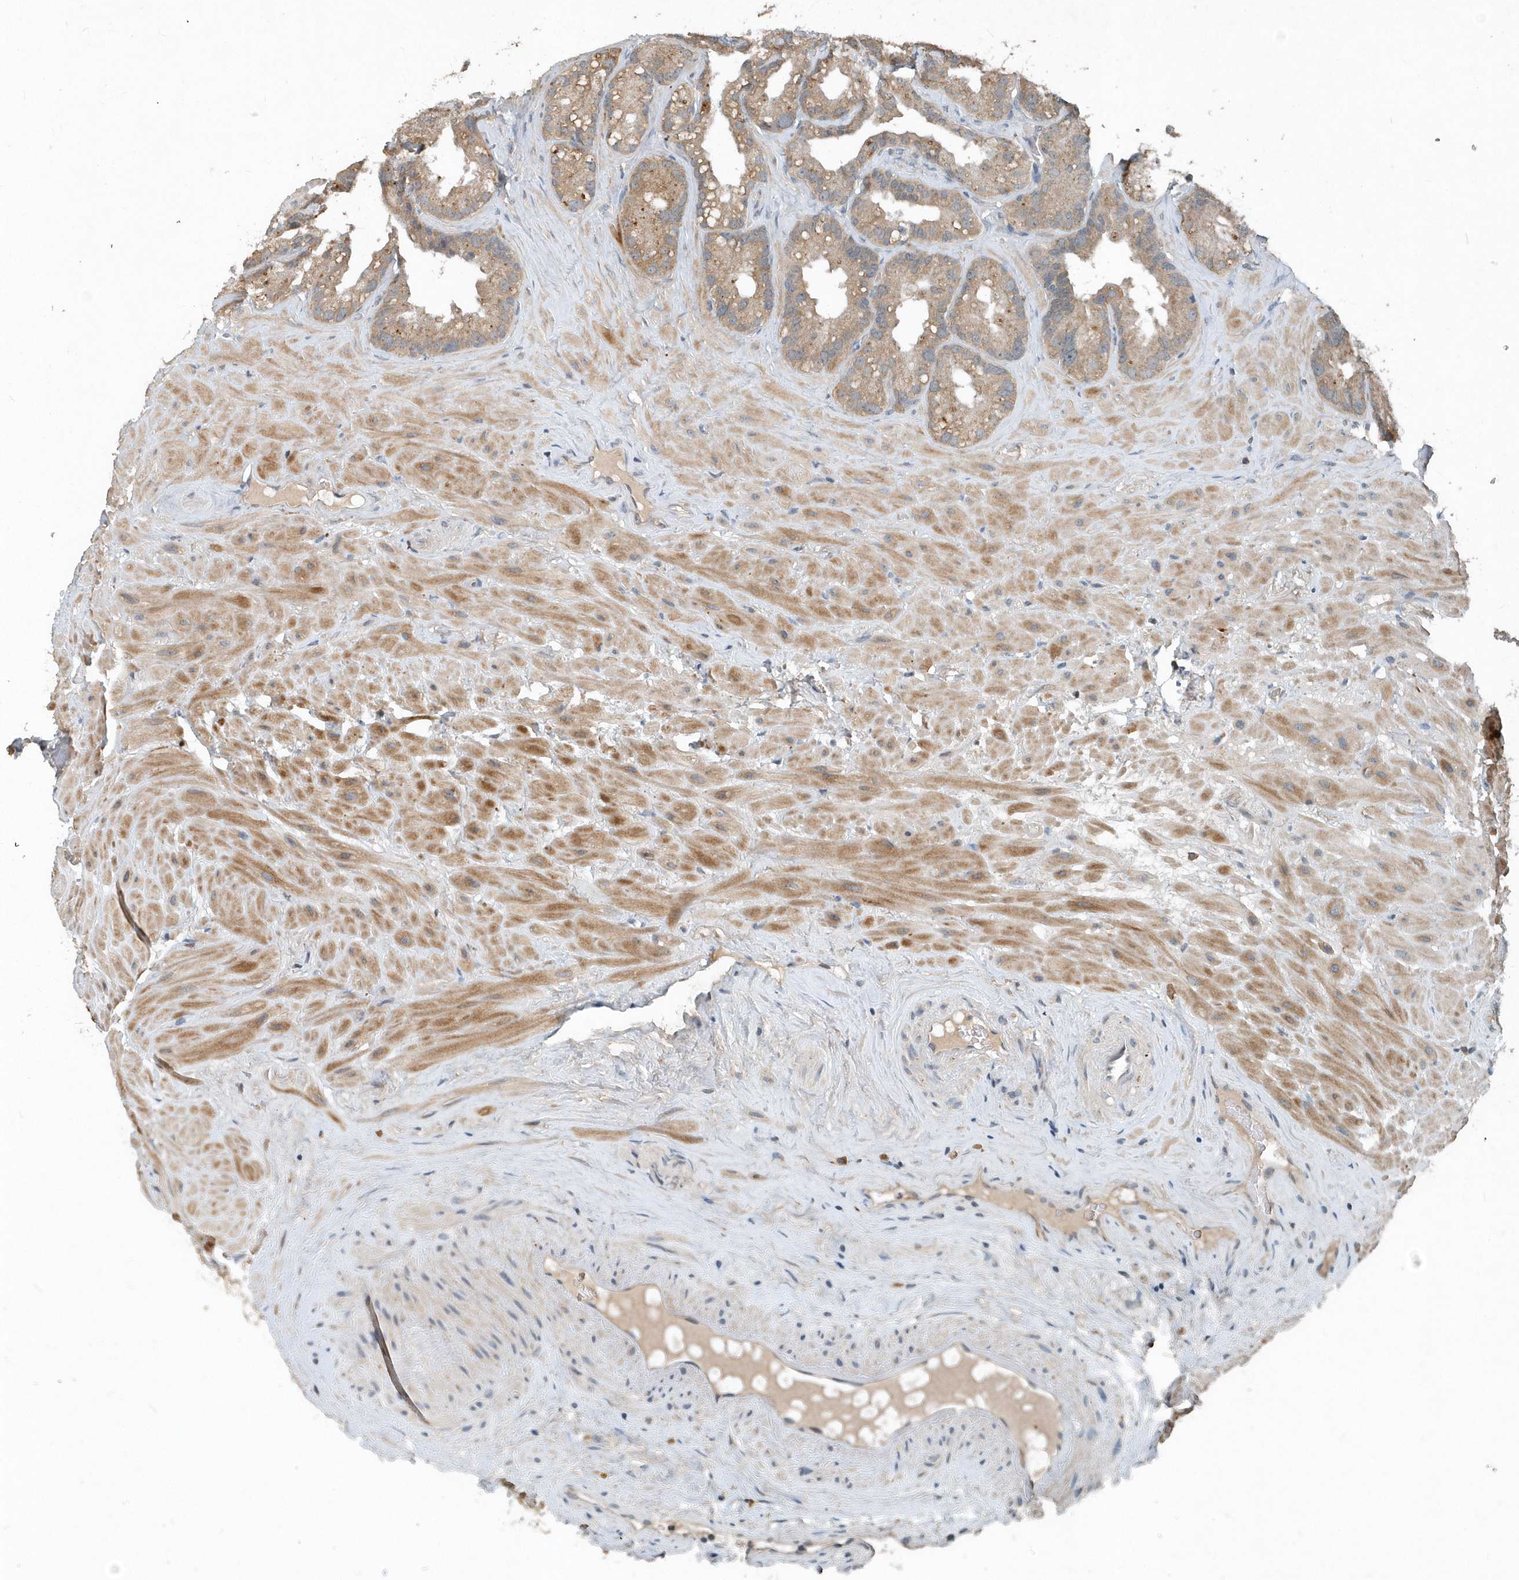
{"staining": {"intensity": "weak", "quantity": ">75%", "location": "cytoplasmic/membranous"}, "tissue": "seminal vesicle", "cell_type": "Glandular cells", "image_type": "normal", "snomed": [{"axis": "morphology", "description": "Normal tissue, NOS"}, {"axis": "topography", "description": "Prostate"}, {"axis": "topography", "description": "Seminal veicle"}], "caption": "A micrograph showing weak cytoplasmic/membranous staining in approximately >75% of glandular cells in benign seminal vesicle, as visualized by brown immunohistochemical staining.", "gene": "SCFD2", "patient": {"sex": "male", "age": 68}}